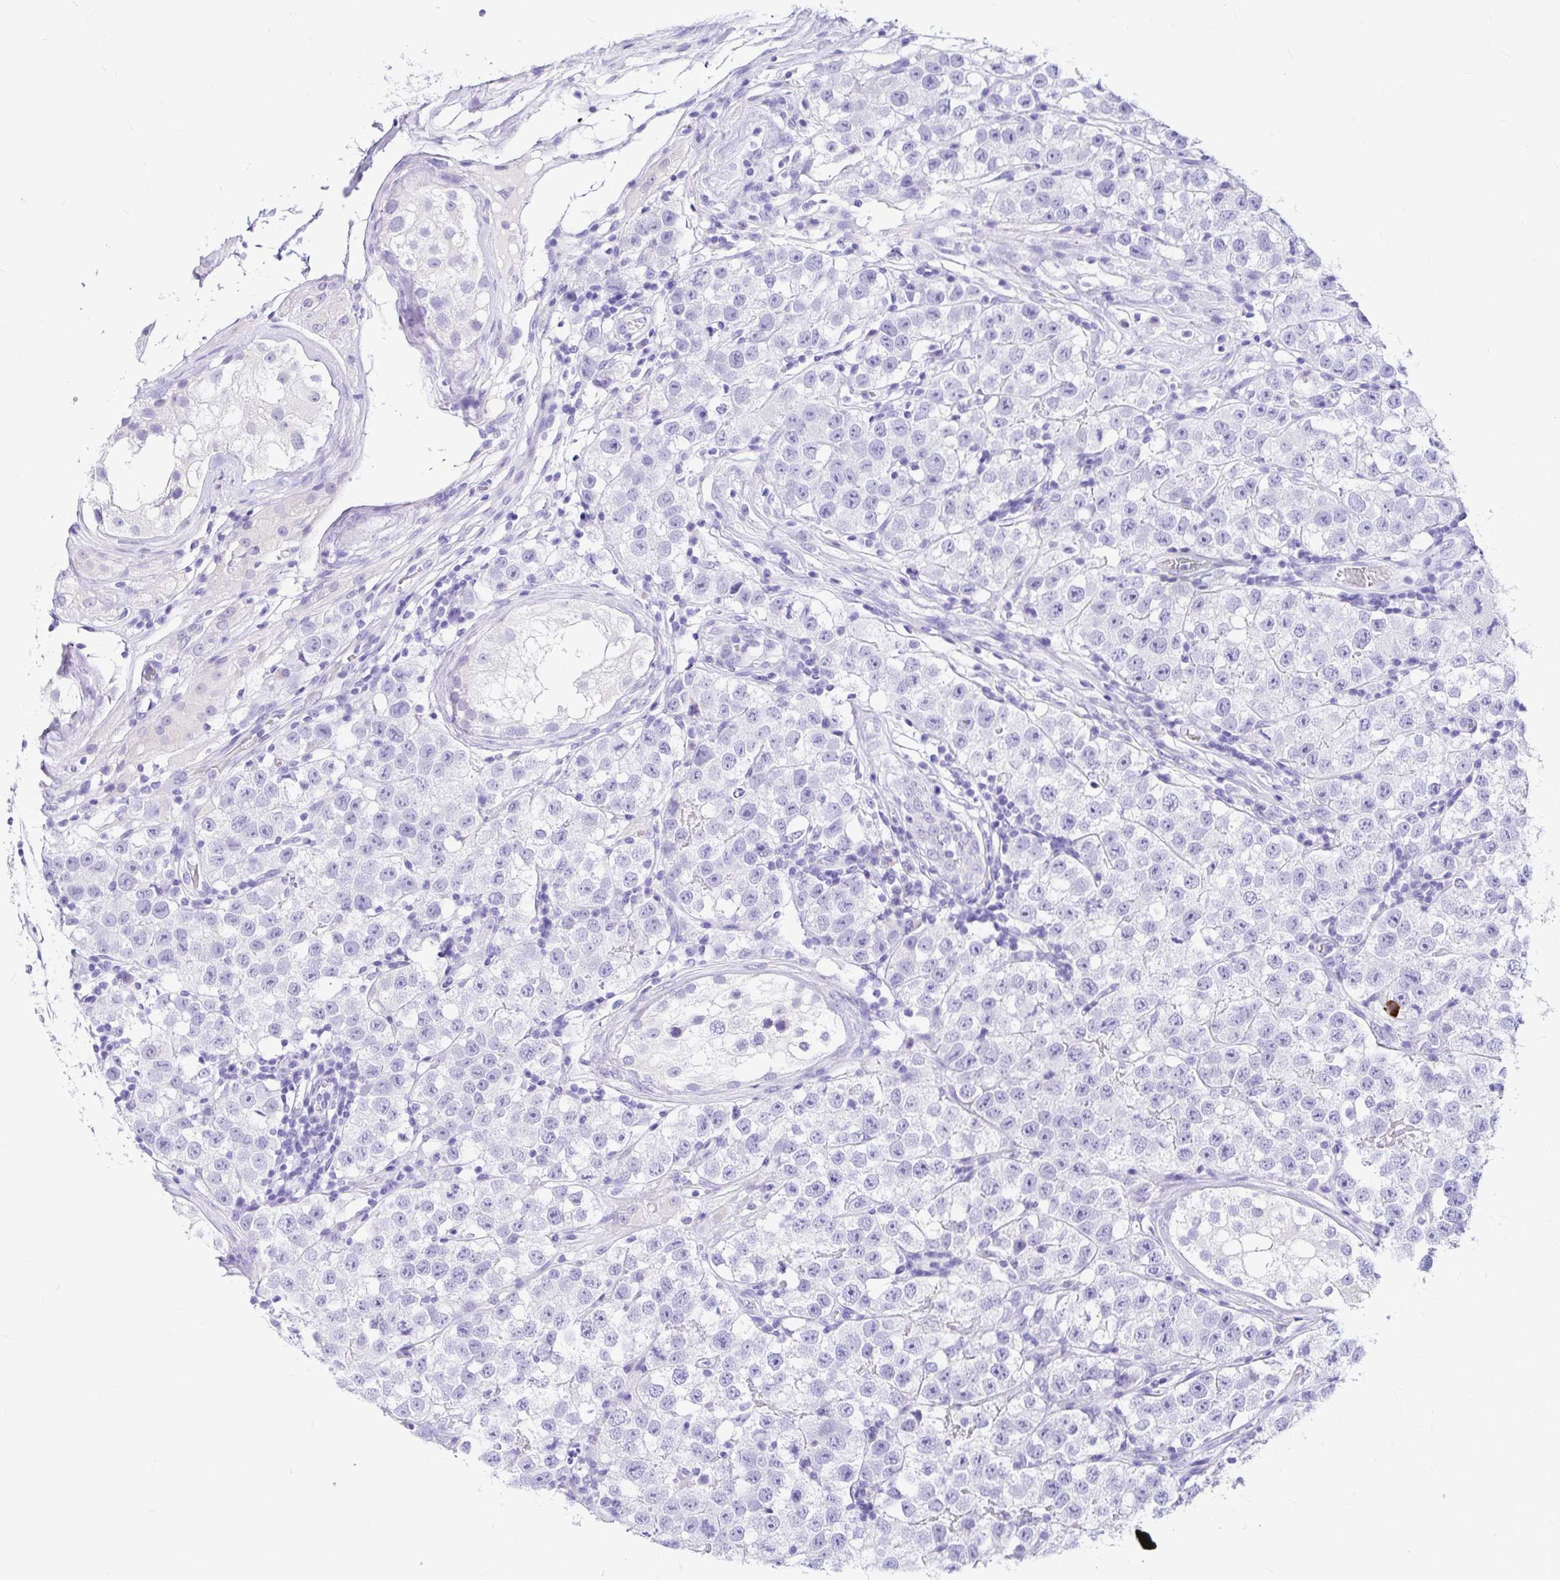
{"staining": {"intensity": "negative", "quantity": "none", "location": "none"}, "tissue": "testis cancer", "cell_type": "Tumor cells", "image_type": "cancer", "snomed": [{"axis": "morphology", "description": "Seminoma, NOS"}, {"axis": "topography", "description": "Testis"}], "caption": "Human testis cancer (seminoma) stained for a protein using immunohistochemistry exhibits no staining in tumor cells.", "gene": "CLEC1B", "patient": {"sex": "male", "age": 34}}